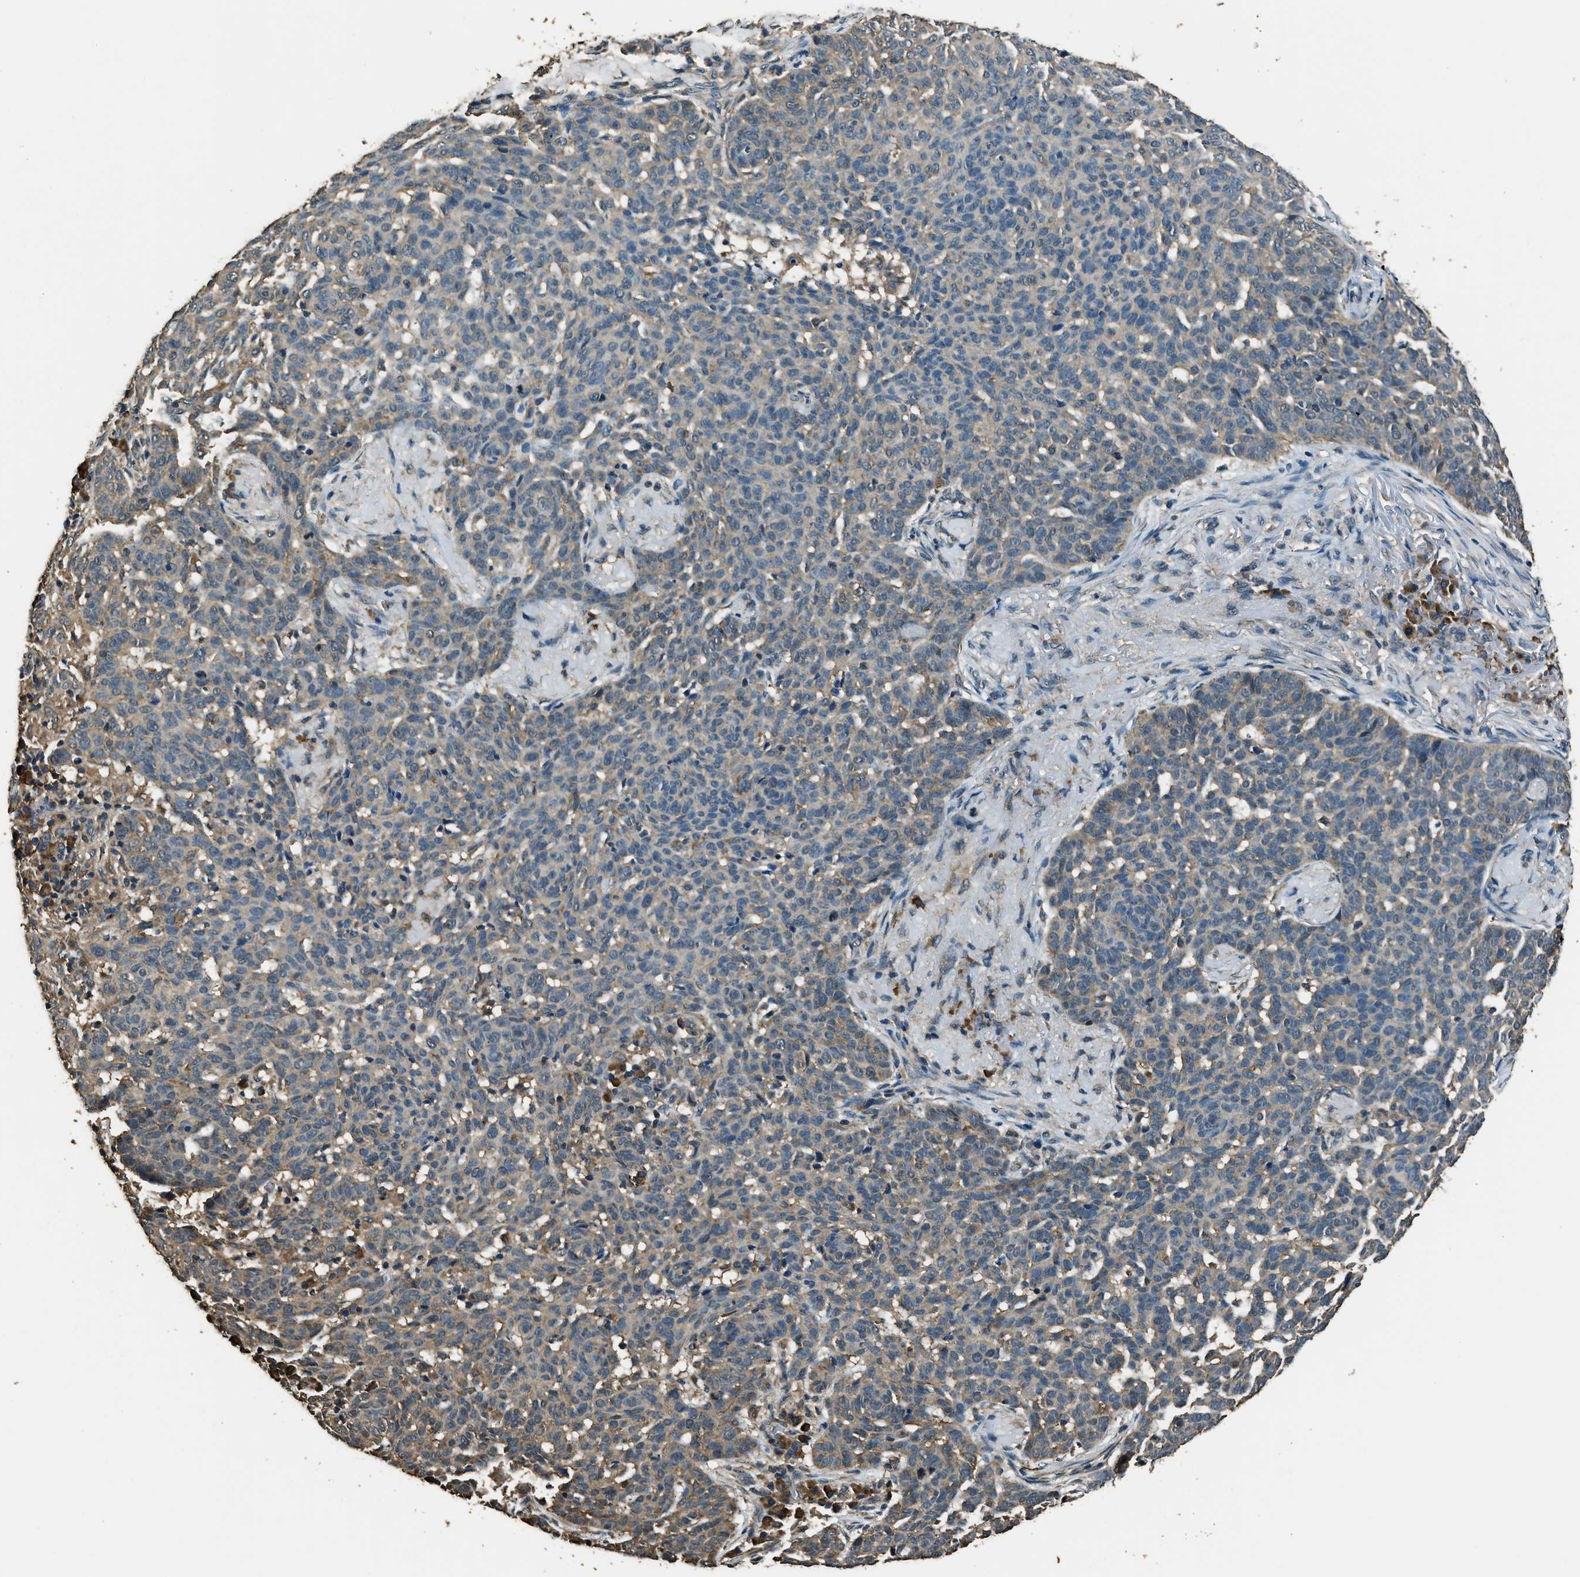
{"staining": {"intensity": "weak", "quantity": "25%-75%", "location": "cytoplasmic/membranous"}, "tissue": "skin cancer", "cell_type": "Tumor cells", "image_type": "cancer", "snomed": [{"axis": "morphology", "description": "Basal cell carcinoma"}, {"axis": "topography", "description": "Skin"}], "caption": "Skin cancer stained with DAB IHC shows low levels of weak cytoplasmic/membranous expression in about 25%-75% of tumor cells.", "gene": "SALL3", "patient": {"sex": "male", "age": 85}}